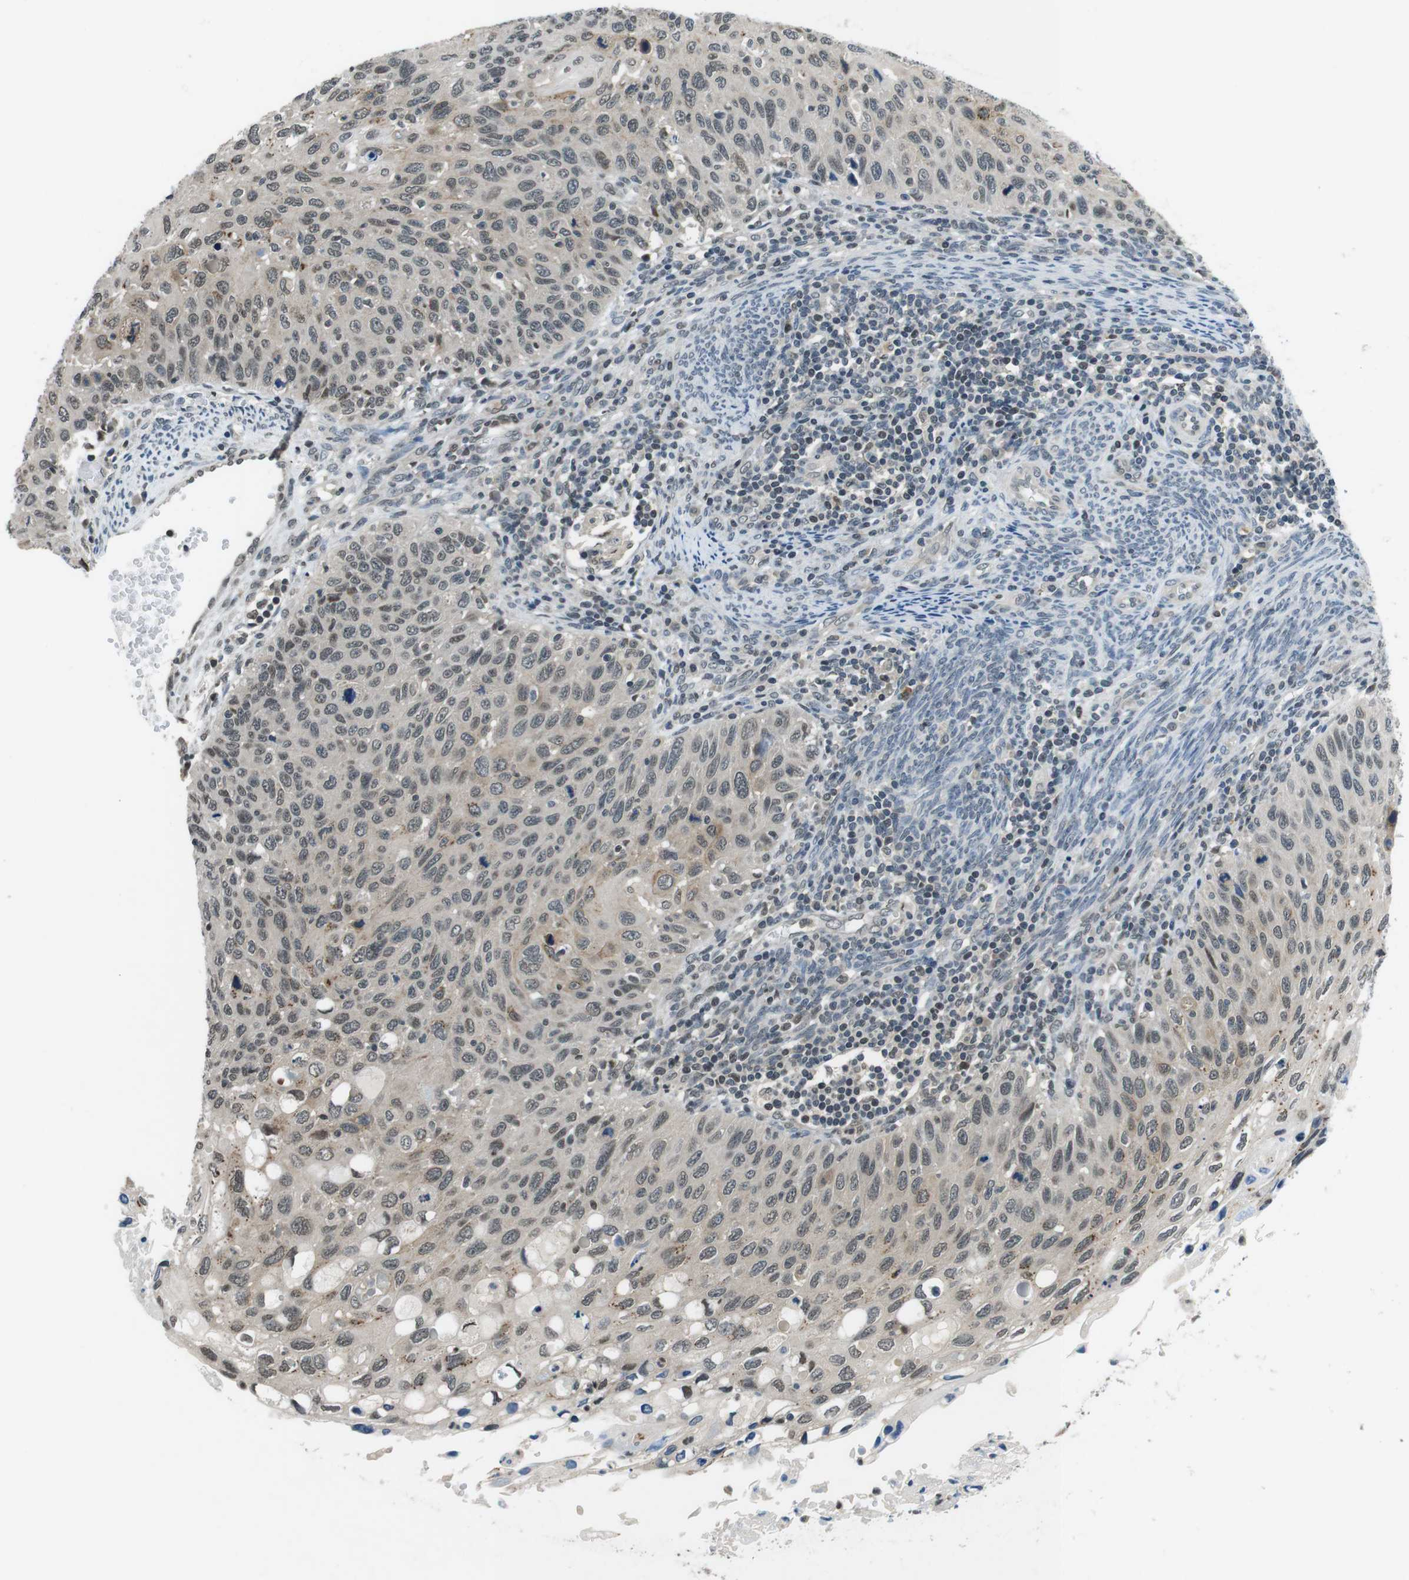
{"staining": {"intensity": "moderate", "quantity": "25%-75%", "location": "cytoplasmic/membranous,nuclear"}, "tissue": "cervical cancer", "cell_type": "Tumor cells", "image_type": "cancer", "snomed": [{"axis": "morphology", "description": "Squamous cell carcinoma, NOS"}, {"axis": "topography", "description": "Cervix"}], "caption": "Human squamous cell carcinoma (cervical) stained for a protein (brown) shows moderate cytoplasmic/membranous and nuclear positive staining in approximately 25%-75% of tumor cells.", "gene": "NEK4", "patient": {"sex": "female", "age": 70}}